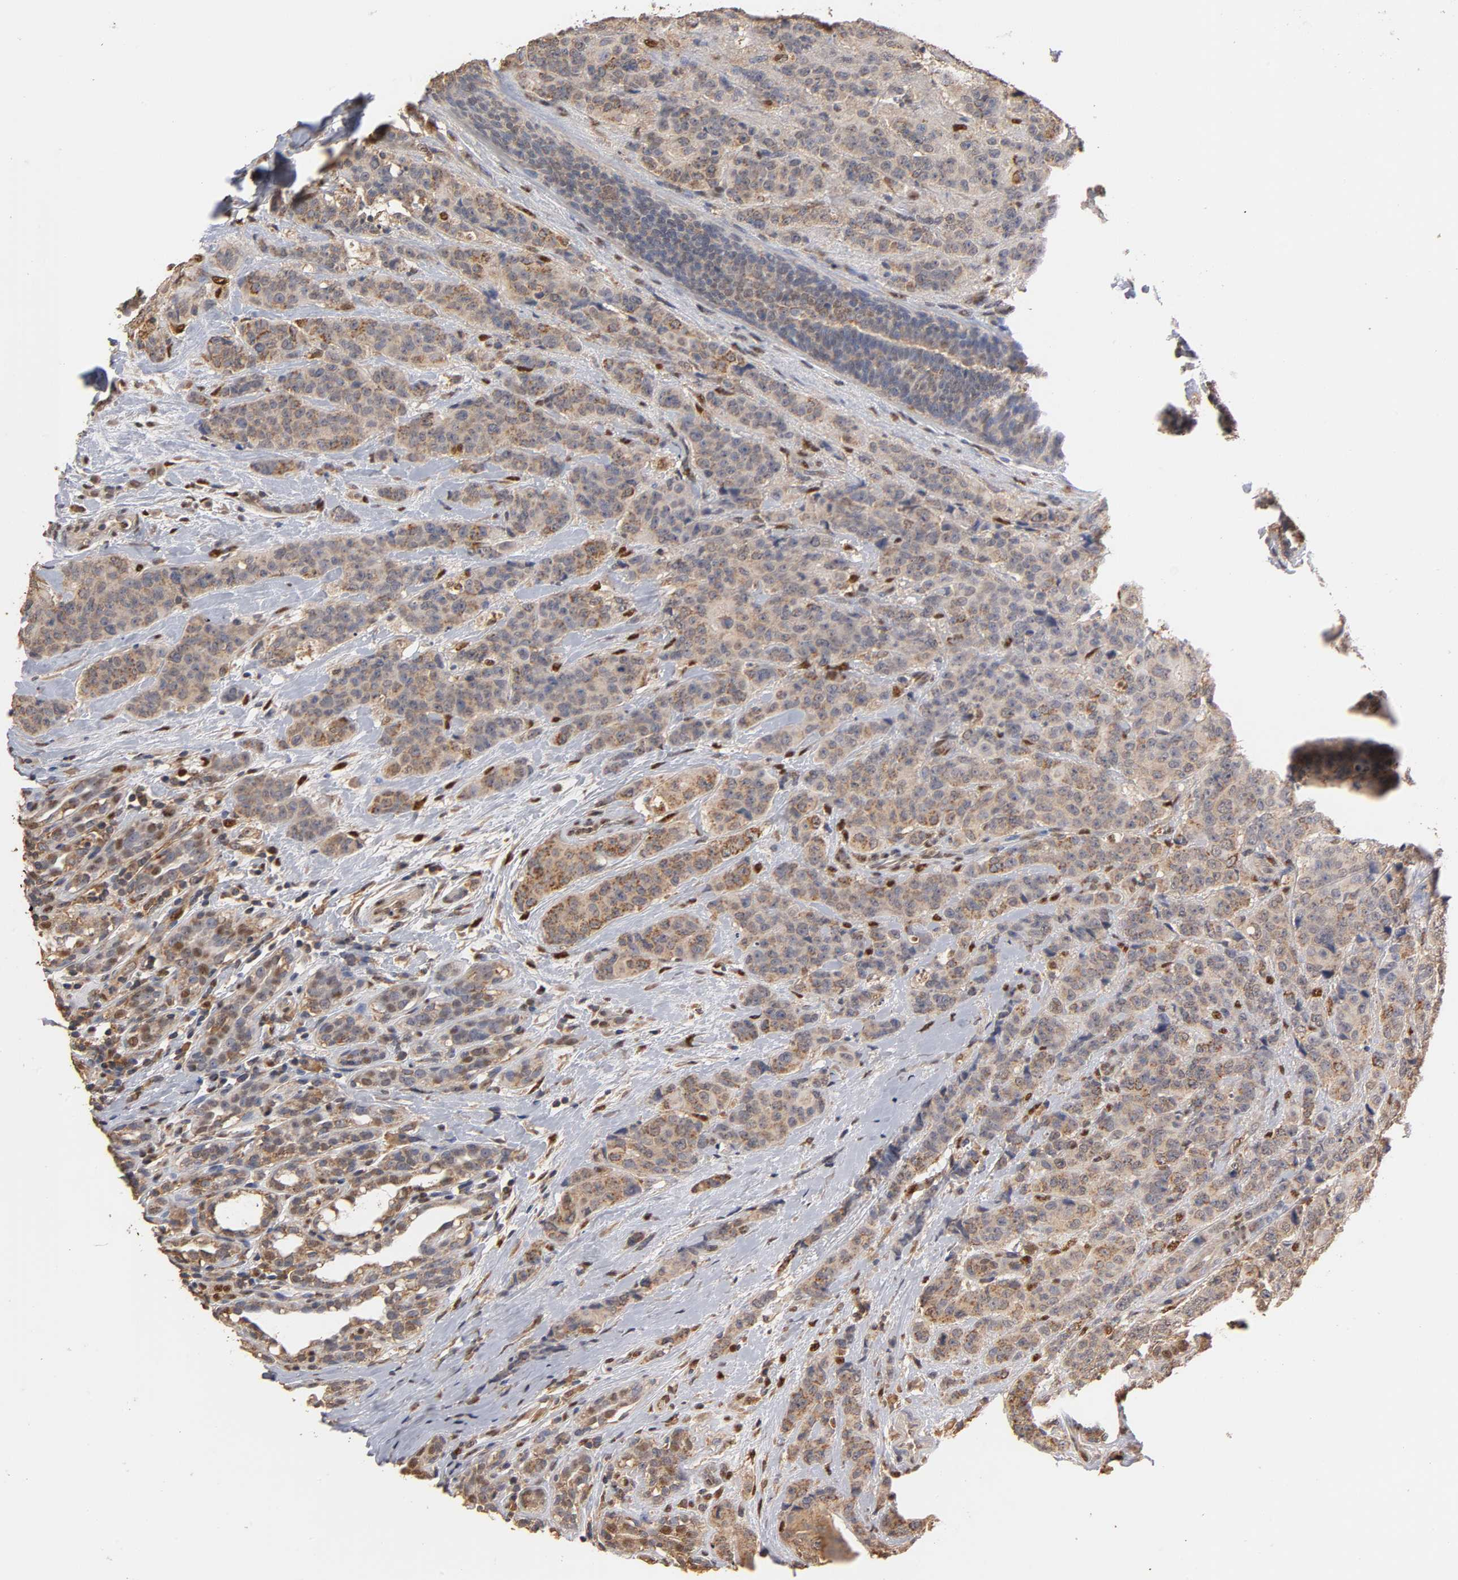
{"staining": {"intensity": "moderate", "quantity": ">75%", "location": "cytoplasmic/membranous"}, "tissue": "breast cancer", "cell_type": "Tumor cells", "image_type": "cancer", "snomed": [{"axis": "morphology", "description": "Duct carcinoma"}, {"axis": "topography", "description": "Breast"}], "caption": "A photomicrograph showing moderate cytoplasmic/membranous expression in about >75% of tumor cells in intraductal carcinoma (breast), as visualized by brown immunohistochemical staining.", "gene": "PKN1", "patient": {"sex": "female", "age": 40}}